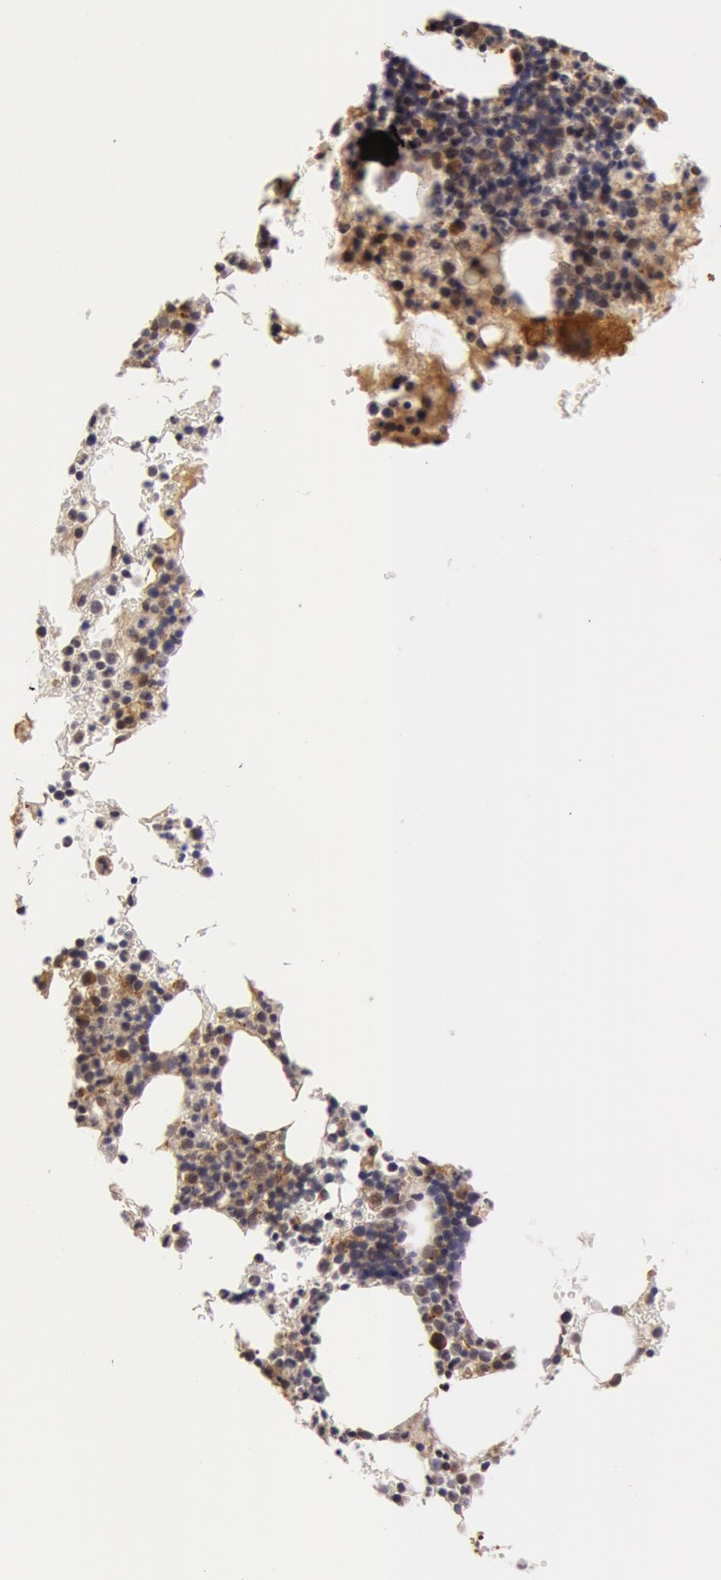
{"staining": {"intensity": "strong", "quantity": "<25%", "location": "cytoplasmic/membranous"}, "tissue": "bone marrow", "cell_type": "Hematopoietic cells", "image_type": "normal", "snomed": [{"axis": "morphology", "description": "Normal tissue, NOS"}, {"axis": "topography", "description": "Bone marrow"}], "caption": "Immunohistochemistry of normal human bone marrow shows medium levels of strong cytoplasmic/membranous positivity in approximately <25% of hematopoietic cells.", "gene": "SYTL4", "patient": {"sex": "female", "age": 88}}